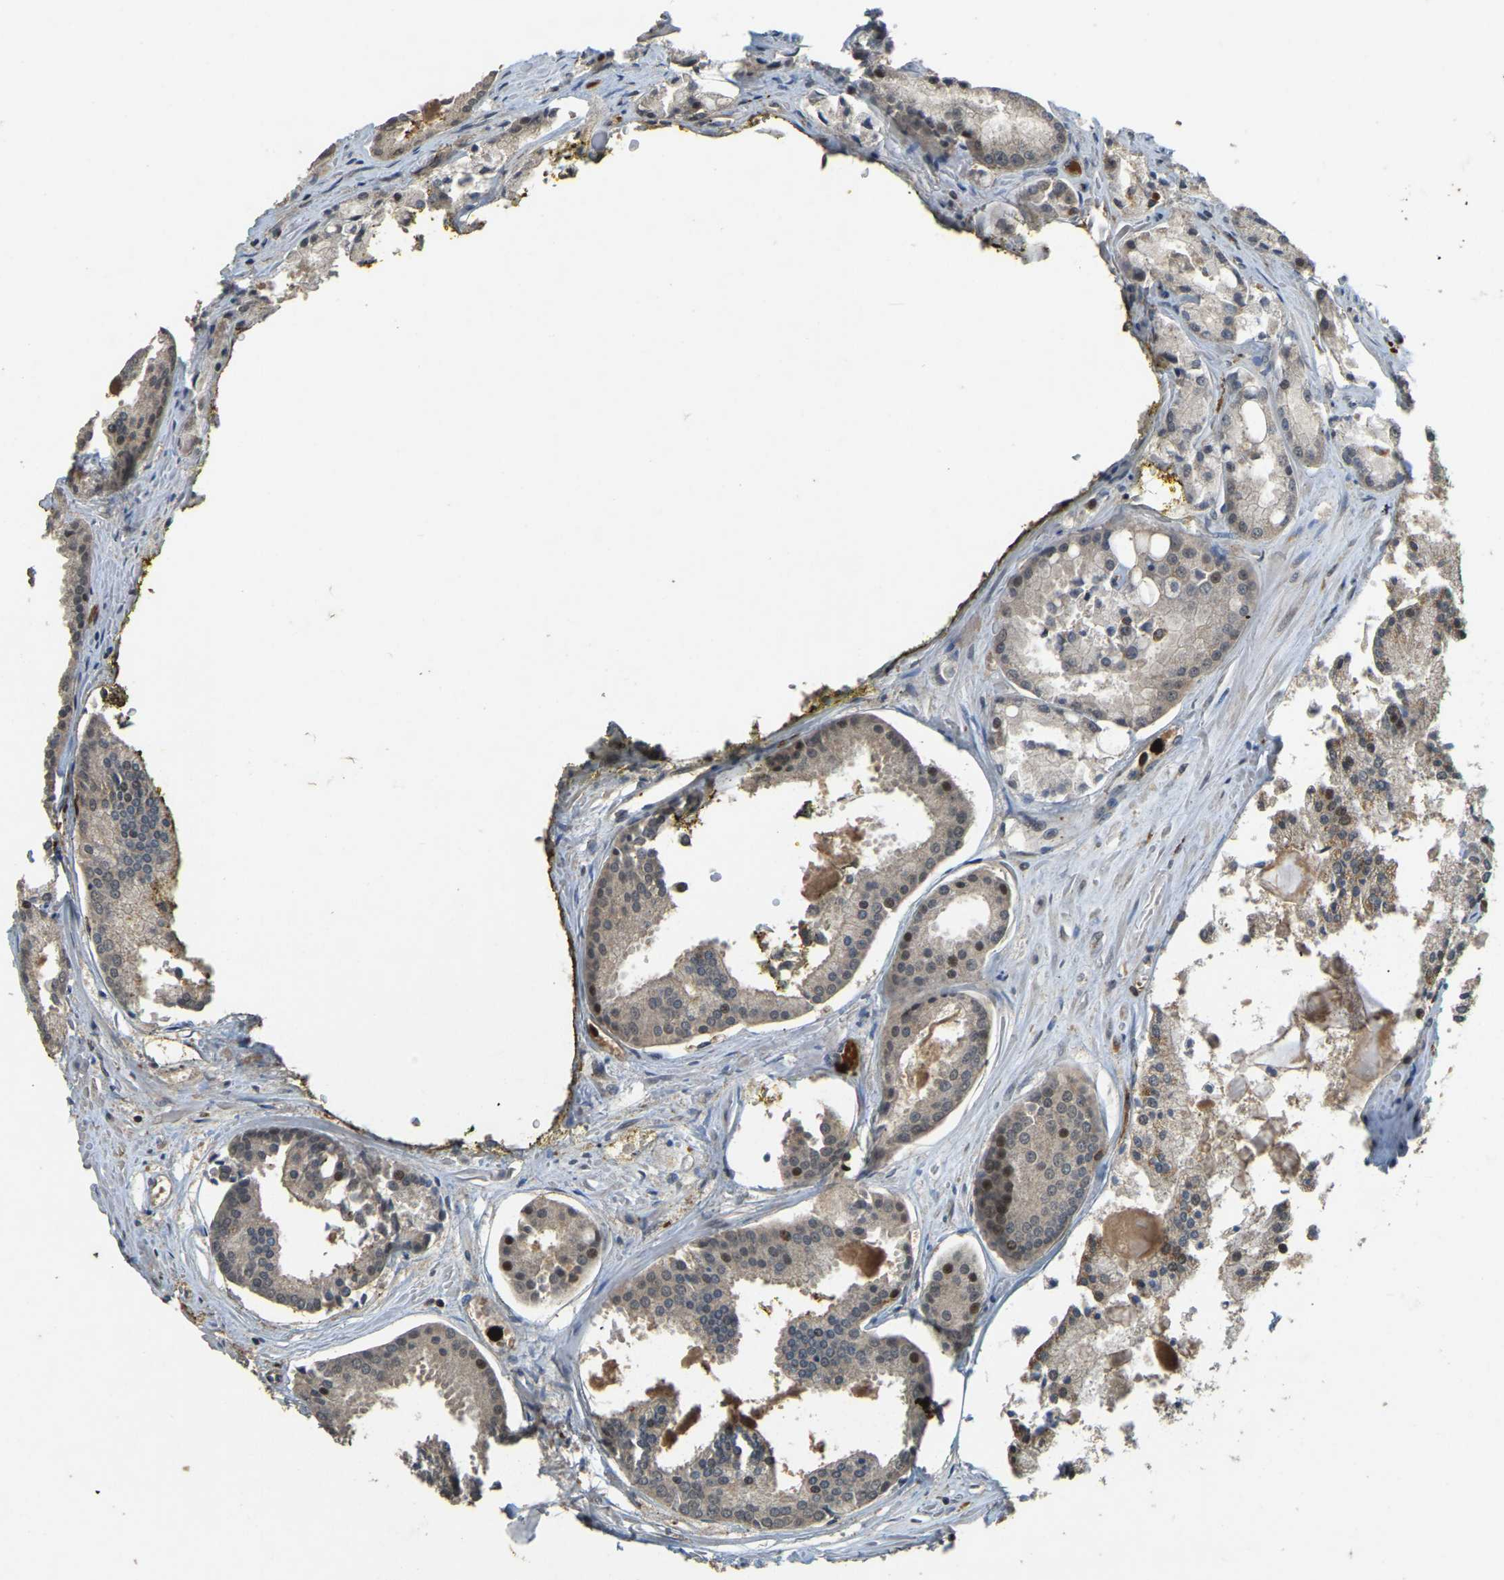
{"staining": {"intensity": "moderate", "quantity": "<25%", "location": "nuclear"}, "tissue": "prostate cancer", "cell_type": "Tumor cells", "image_type": "cancer", "snomed": [{"axis": "morphology", "description": "Adenocarcinoma, Low grade"}, {"axis": "topography", "description": "Prostate"}], "caption": "An image of human prostate cancer (adenocarcinoma (low-grade)) stained for a protein demonstrates moderate nuclear brown staining in tumor cells.", "gene": "RNF141", "patient": {"sex": "male", "age": 64}}